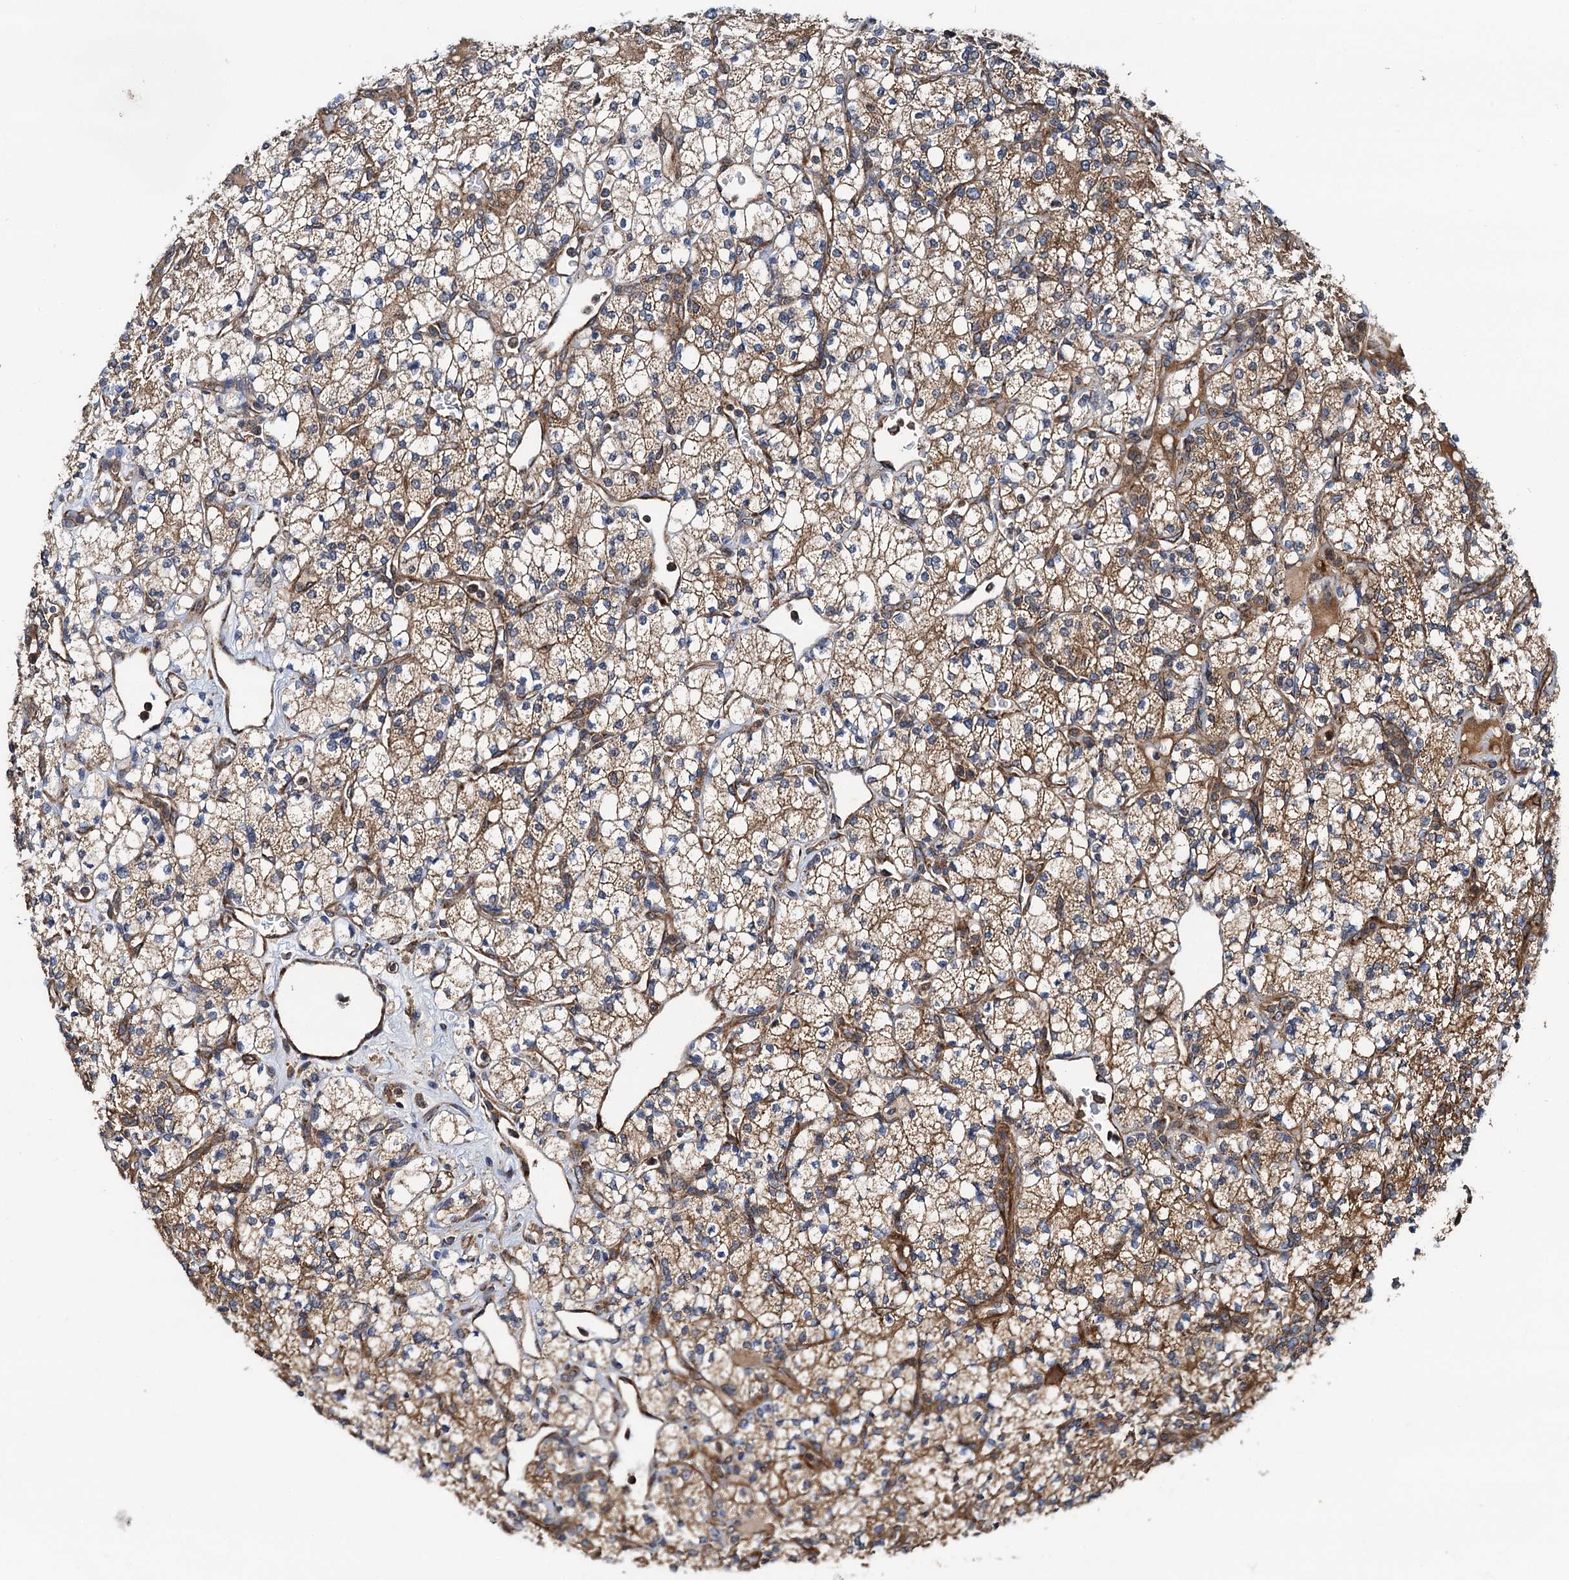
{"staining": {"intensity": "moderate", "quantity": ">75%", "location": "cytoplasmic/membranous"}, "tissue": "renal cancer", "cell_type": "Tumor cells", "image_type": "cancer", "snomed": [{"axis": "morphology", "description": "Adenocarcinoma, NOS"}, {"axis": "topography", "description": "Kidney"}], "caption": "Protein expression analysis of renal cancer (adenocarcinoma) shows moderate cytoplasmic/membranous staining in approximately >75% of tumor cells.", "gene": "NEK1", "patient": {"sex": "male", "age": 77}}